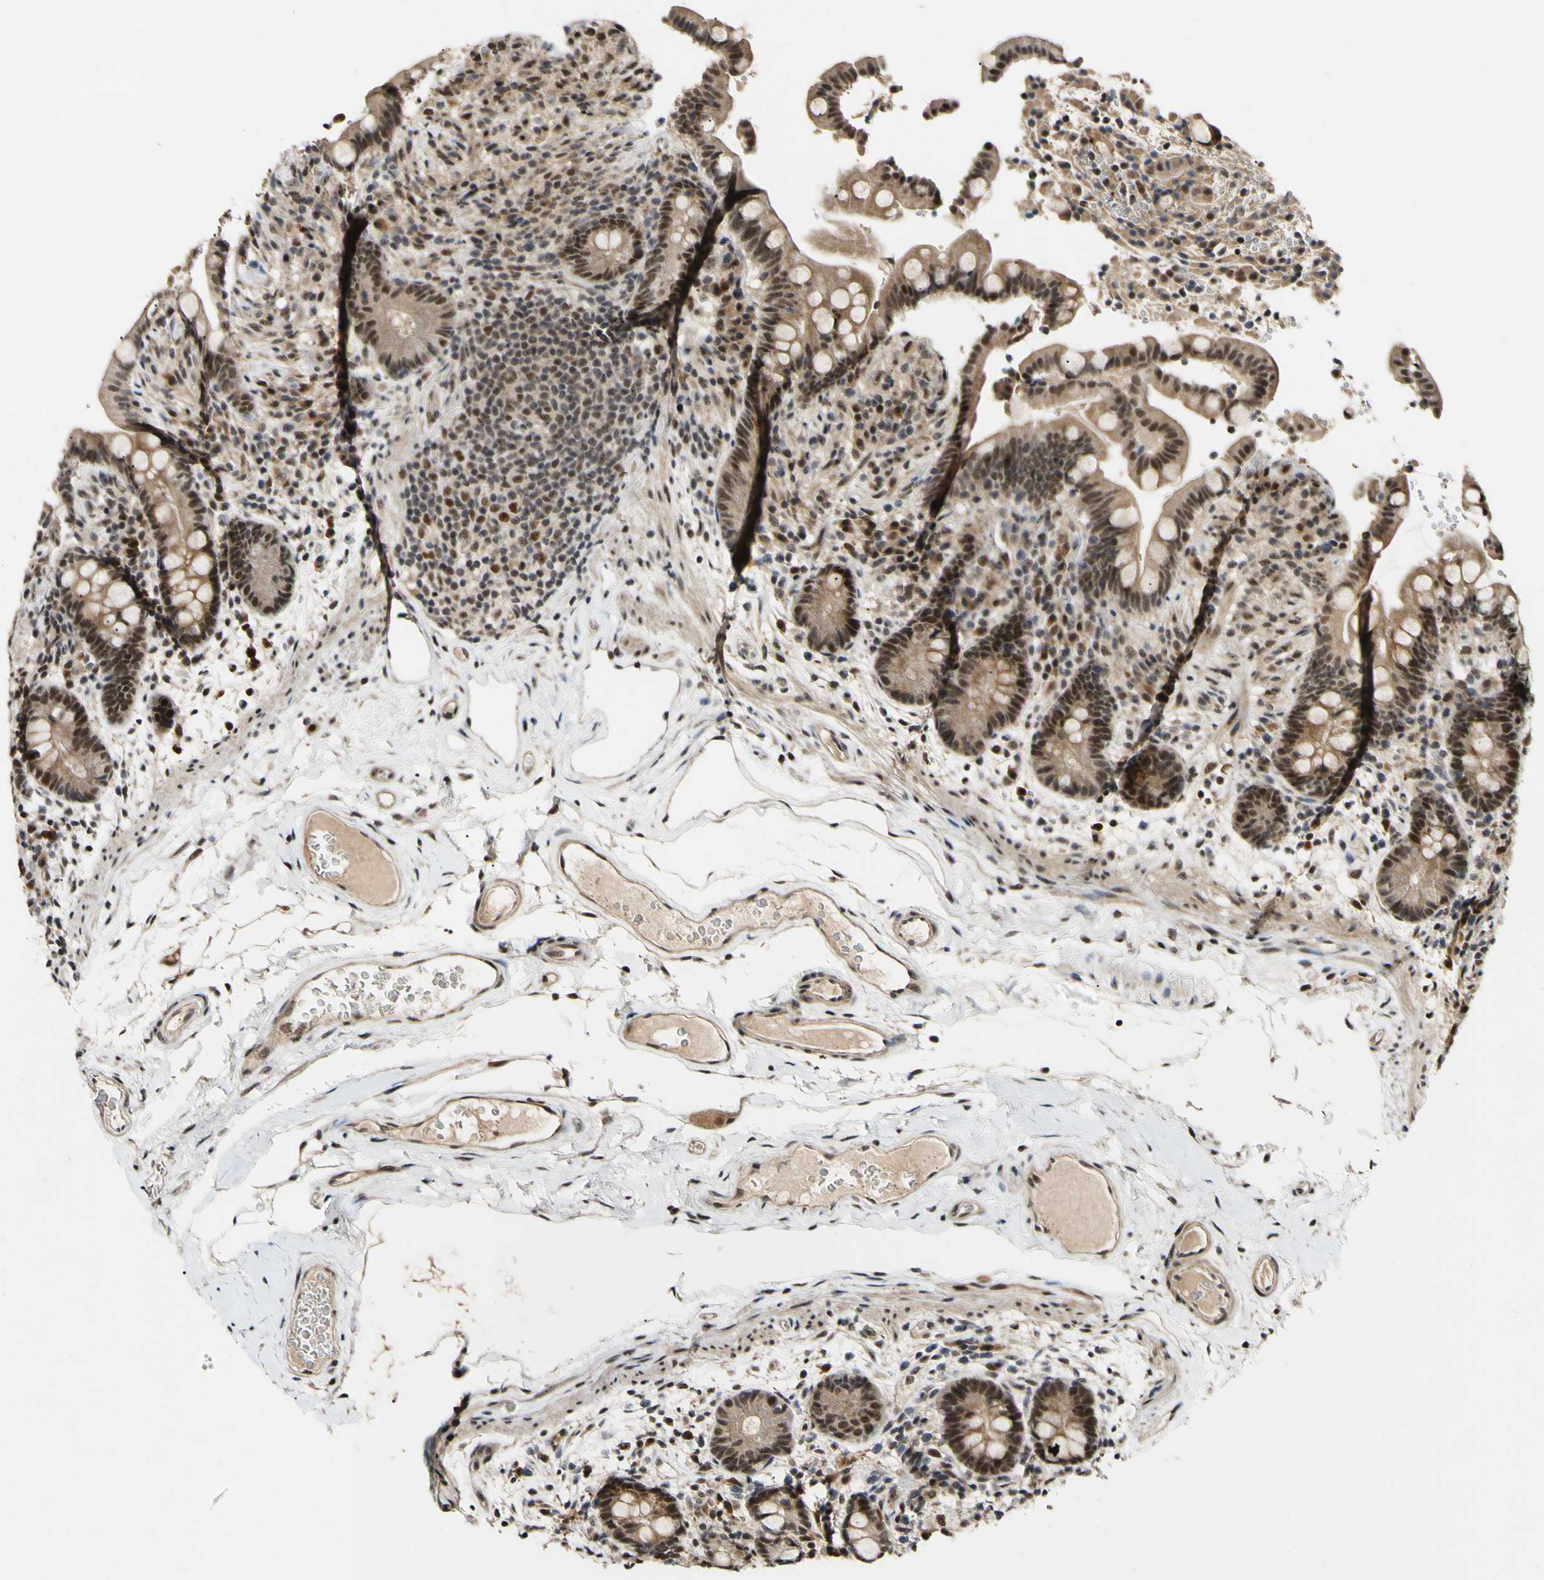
{"staining": {"intensity": "moderate", "quantity": ">75%", "location": "cytoplasmic/membranous,nuclear"}, "tissue": "colon", "cell_type": "Endothelial cells", "image_type": "normal", "snomed": [{"axis": "morphology", "description": "Normal tissue, NOS"}, {"axis": "topography", "description": "Colon"}], "caption": "Immunohistochemical staining of benign human colon demonstrates moderate cytoplasmic/membranous,nuclear protein expression in about >75% of endothelial cells.", "gene": "POLR2F", "patient": {"sex": "male", "age": 73}}